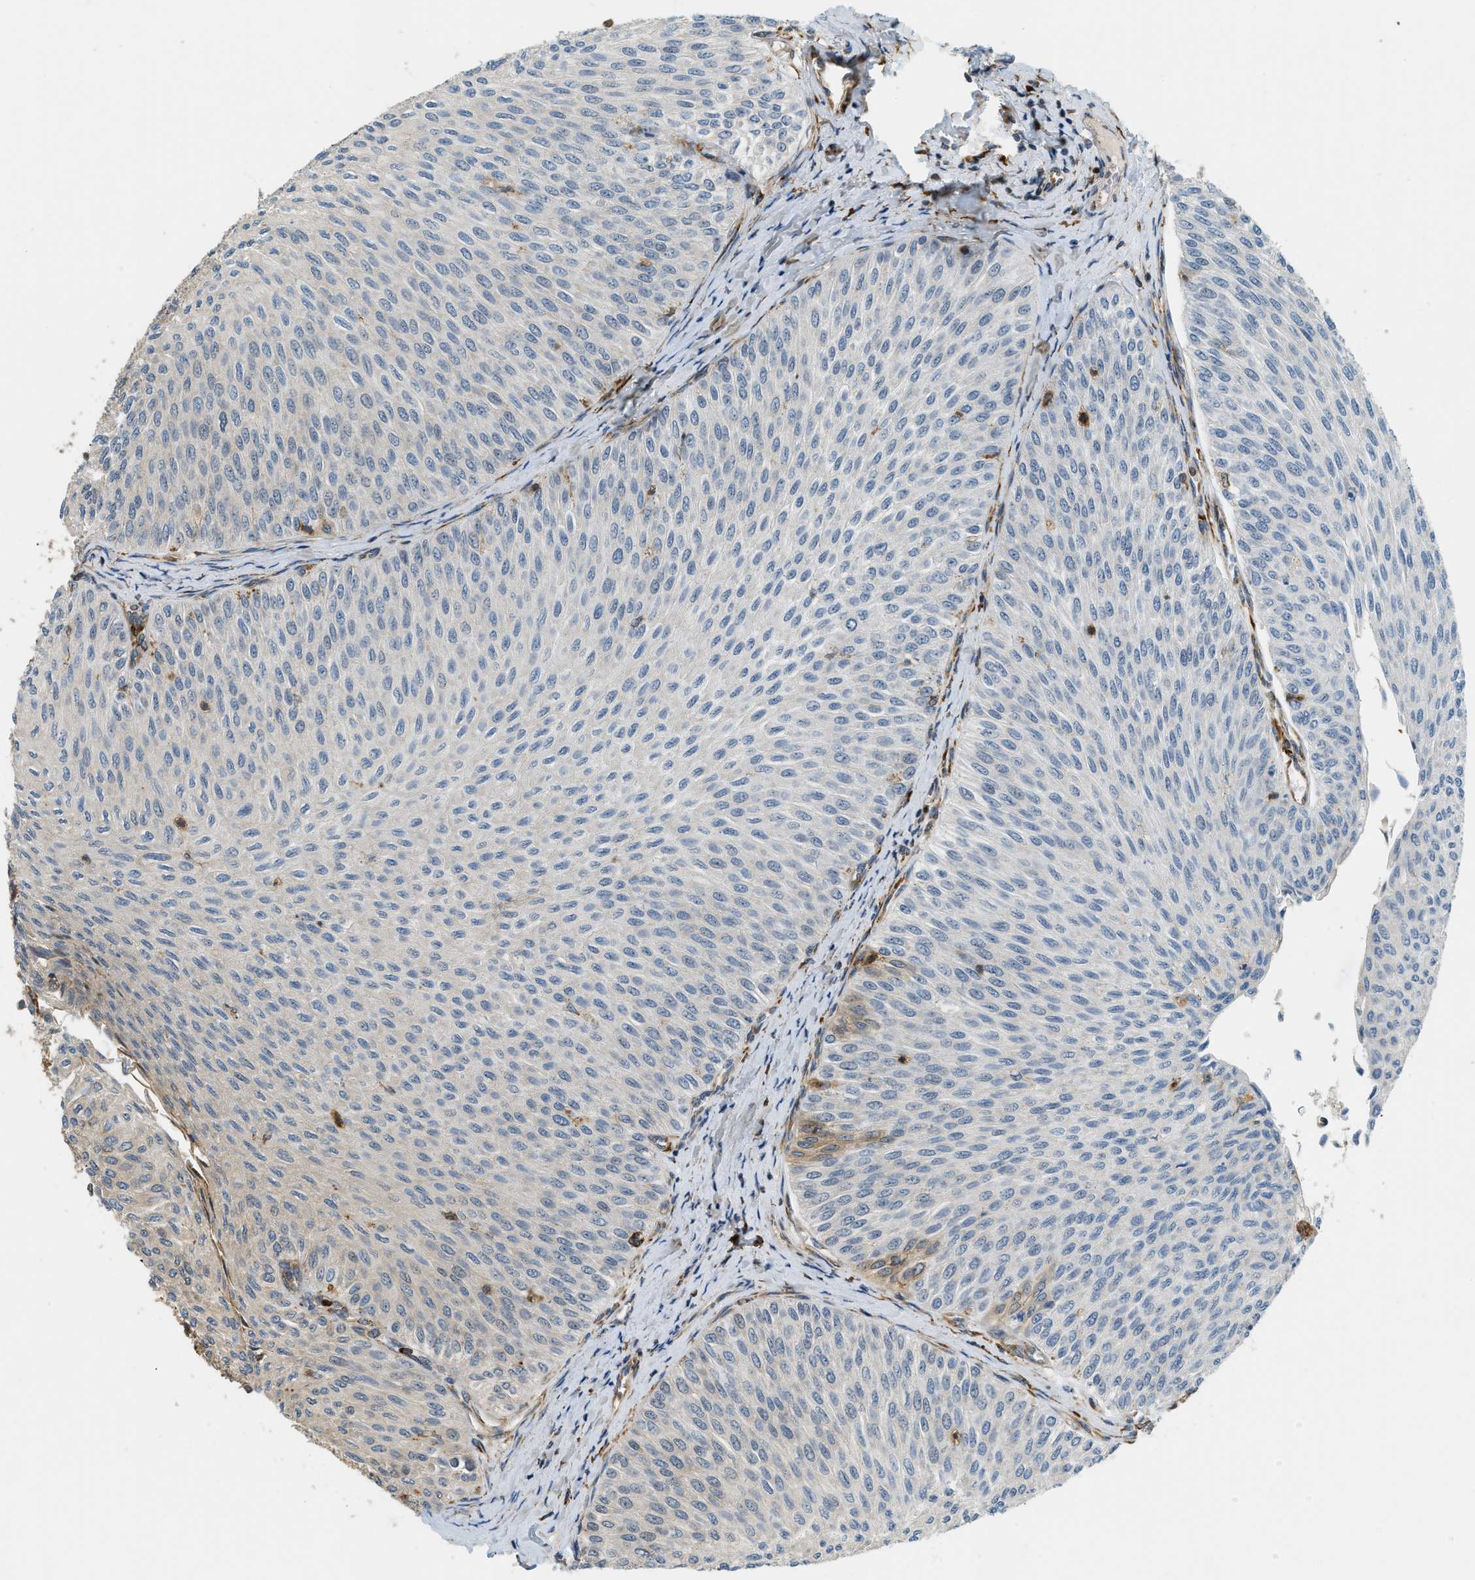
{"staining": {"intensity": "weak", "quantity": "<25%", "location": "cytoplasmic/membranous"}, "tissue": "urothelial cancer", "cell_type": "Tumor cells", "image_type": "cancer", "snomed": [{"axis": "morphology", "description": "Urothelial carcinoma, Low grade"}, {"axis": "topography", "description": "Urinary bladder"}], "caption": "The photomicrograph exhibits no significant staining in tumor cells of urothelial carcinoma (low-grade).", "gene": "SEMA4D", "patient": {"sex": "male", "age": 78}}